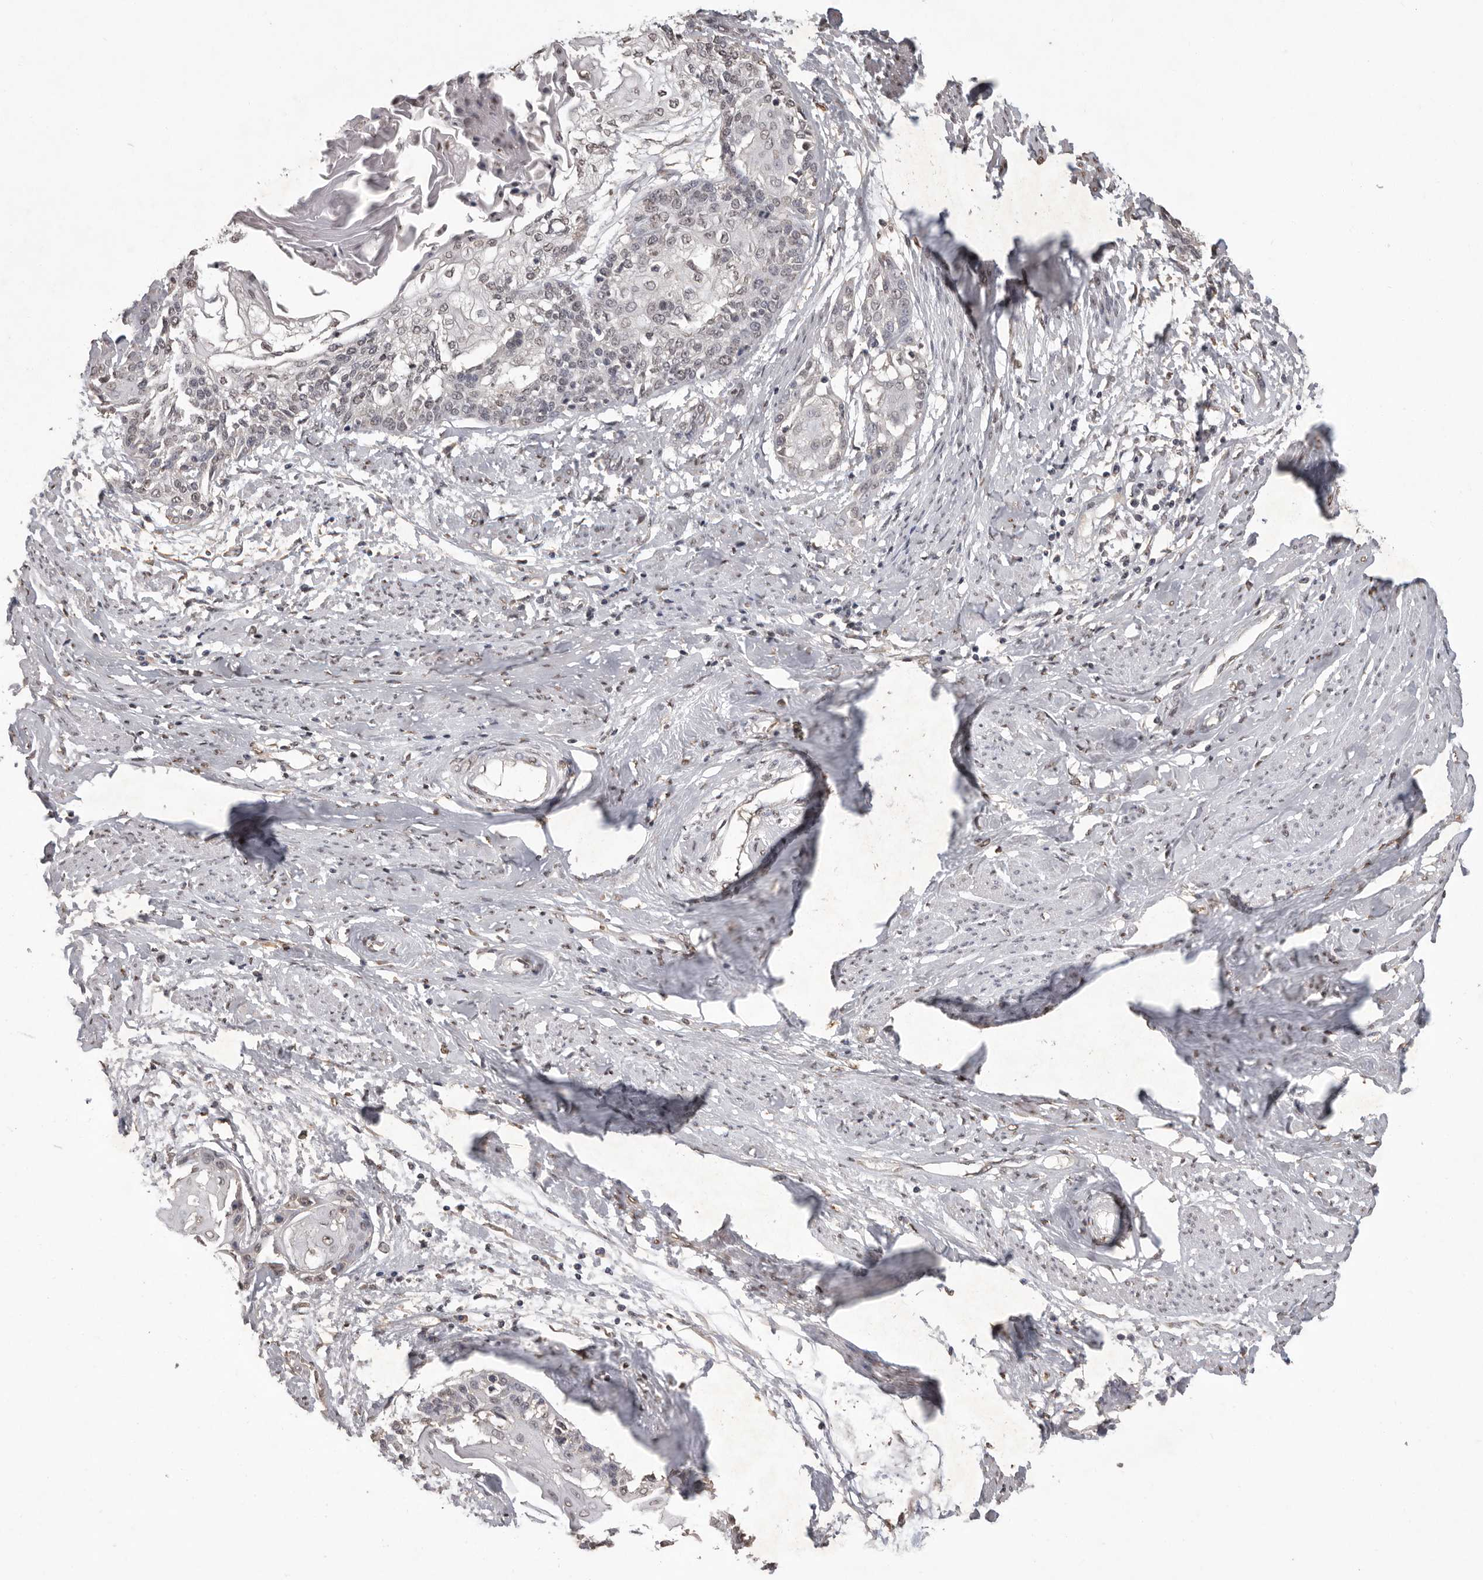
{"staining": {"intensity": "weak", "quantity": "<25%", "location": "nuclear"}, "tissue": "cervical cancer", "cell_type": "Tumor cells", "image_type": "cancer", "snomed": [{"axis": "morphology", "description": "Squamous cell carcinoma, NOS"}, {"axis": "topography", "description": "Cervix"}], "caption": "There is no significant staining in tumor cells of squamous cell carcinoma (cervical).", "gene": "WDR45", "patient": {"sex": "female", "age": 57}}